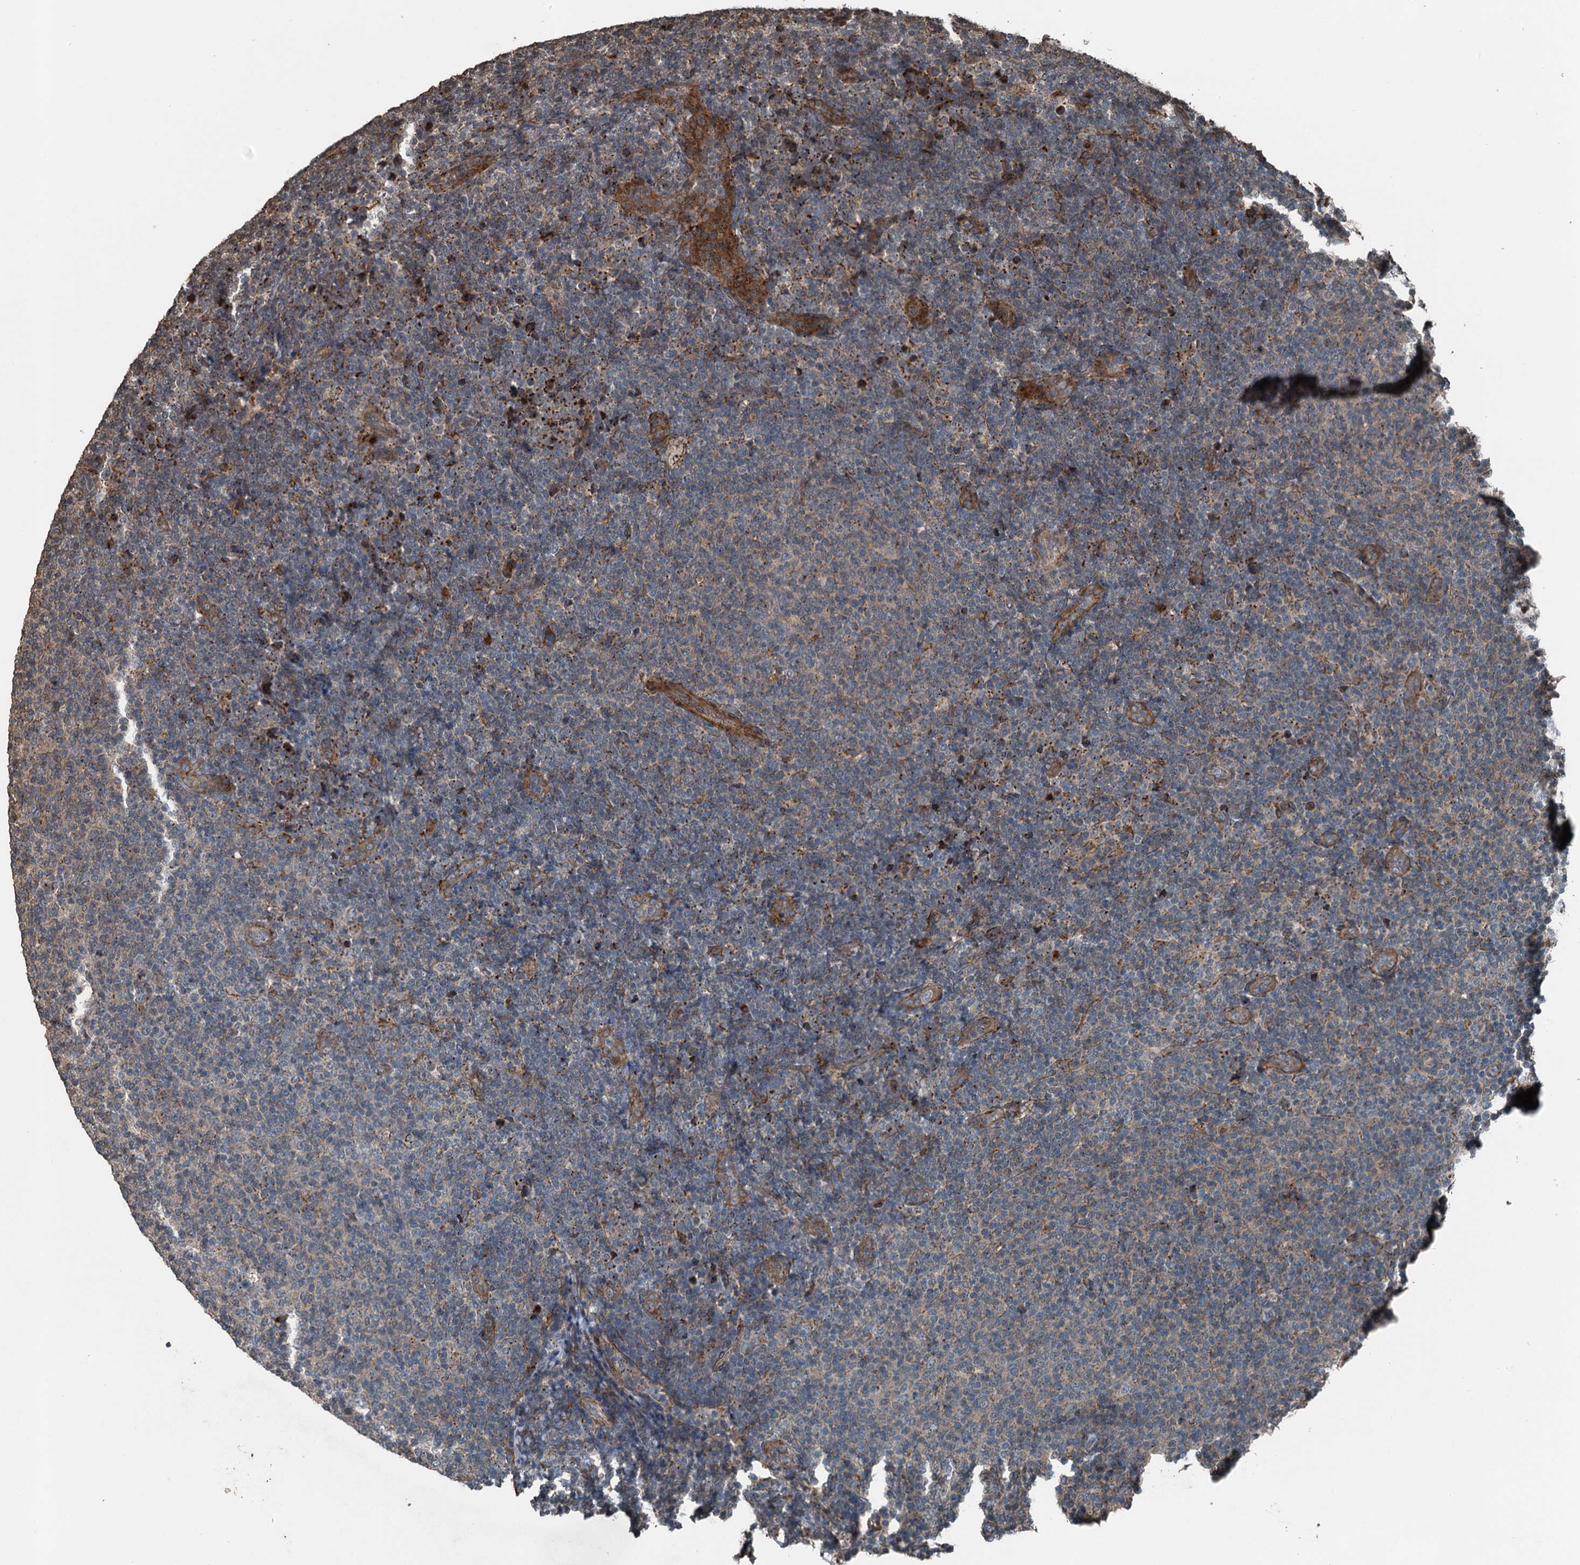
{"staining": {"intensity": "negative", "quantity": "none", "location": "none"}, "tissue": "lymphoma", "cell_type": "Tumor cells", "image_type": "cancer", "snomed": [{"axis": "morphology", "description": "Malignant lymphoma, non-Hodgkin's type, Low grade"}, {"axis": "topography", "description": "Lymph node"}], "caption": "Protein analysis of malignant lymphoma, non-Hodgkin's type (low-grade) demonstrates no significant positivity in tumor cells.", "gene": "TCTN1", "patient": {"sex": "male", "age": 66}}